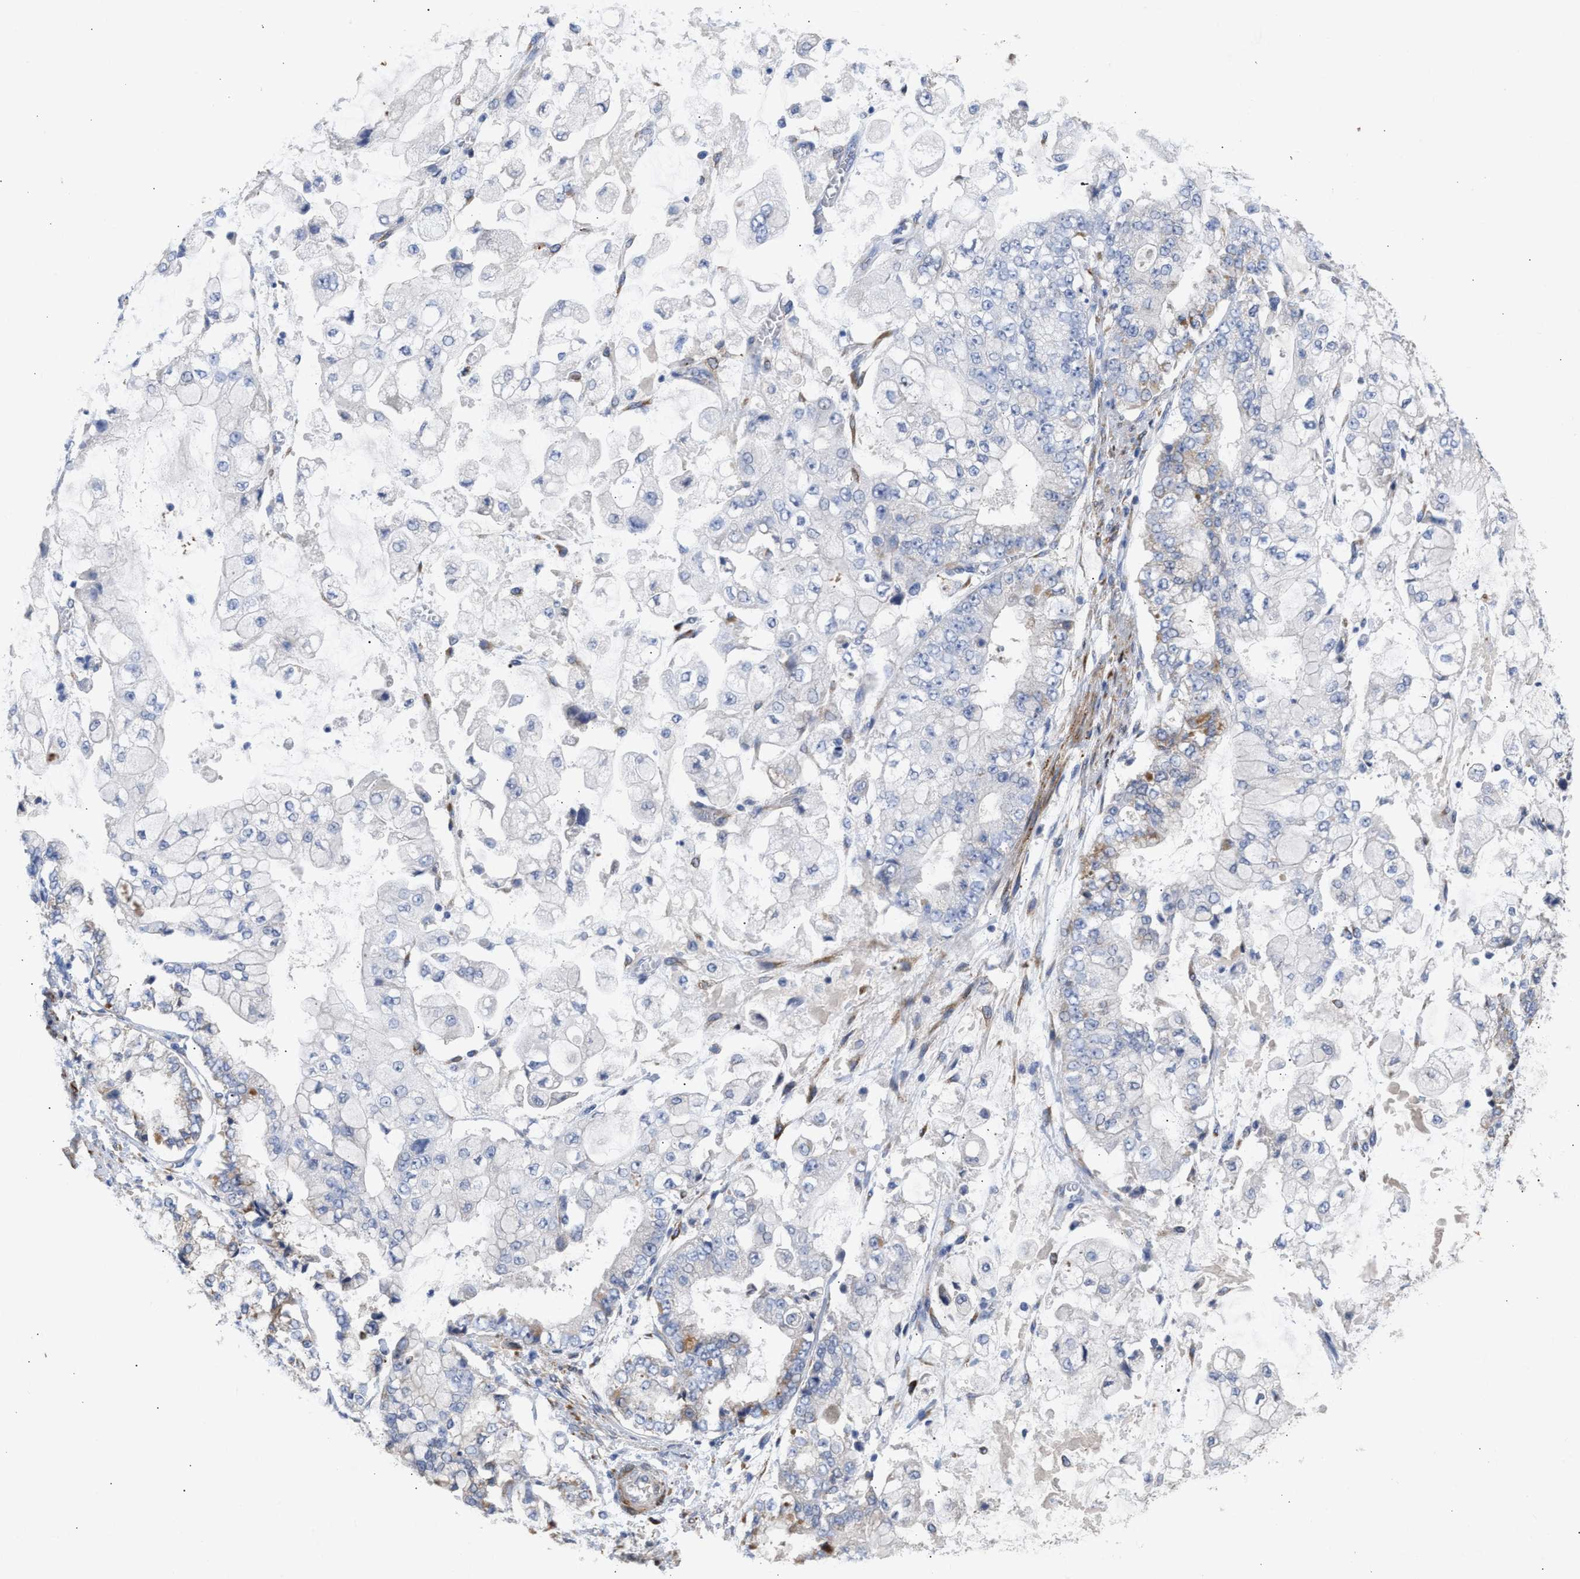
{"staining": {"intensity": "negative", "quantity": "none", "location": "none"}, "tissue": "stomach cancer", "cell_type": "Tumor cells", "image_type": "cancer", "snomed": [{"axis": "morphology", "description": "Adenocarcinoma, NOS"}, {"axis": "topography", "description": "Stomach"}], "caption": "The photomicrograph exhibits no significant expression in tumor cells of stomach adenocarcinoma.", "gene": "SELENOM", "patient": {"sex": "male", "age": 76}}